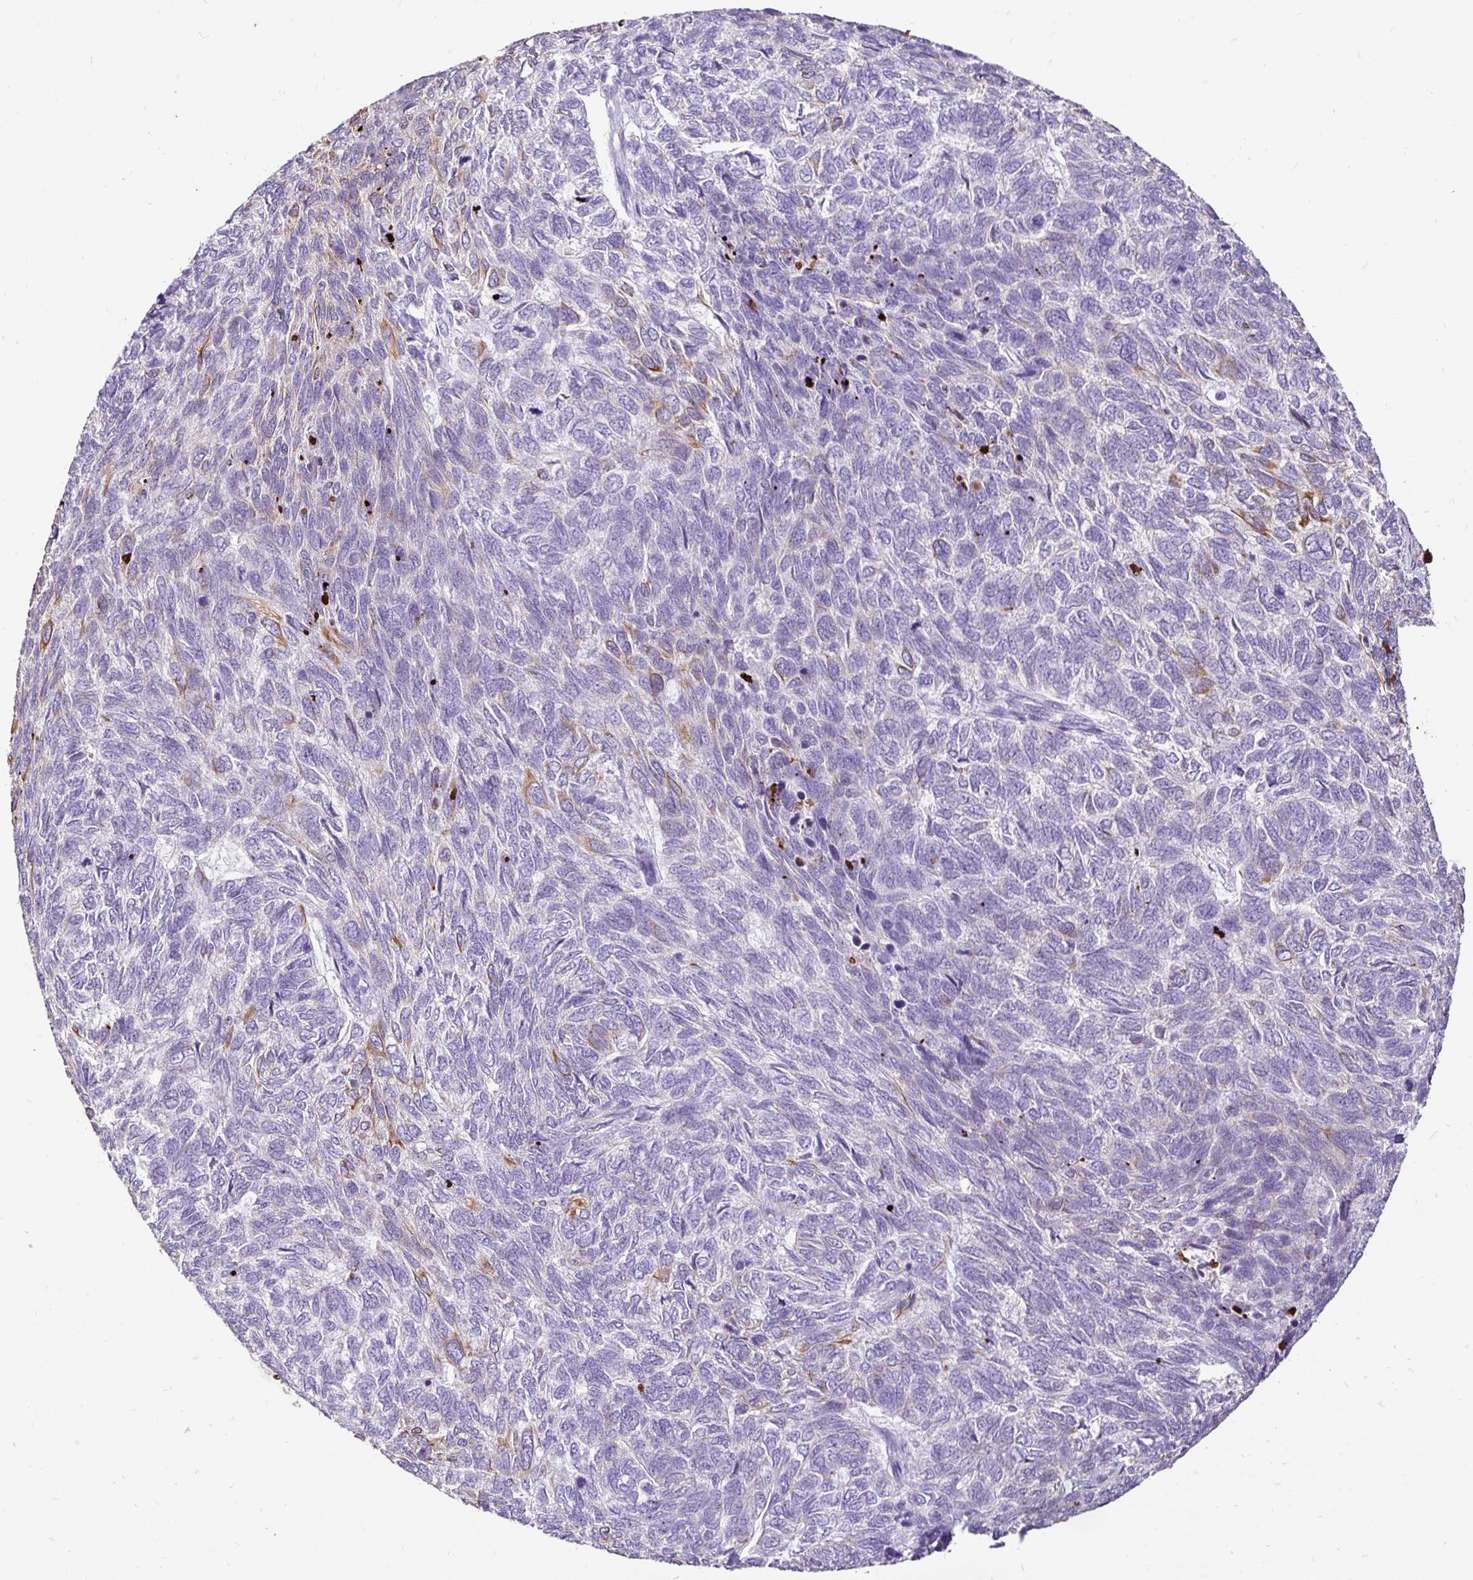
{"staining": {"intensity": "moderate", "quantity": "<25%", "location": "cytoplasmic/membranous"}, "tissue": "skin cancer", "cell_type": "Tumor cells", "image_type": "cancer", "snomed": [{"axis": "morphology", "description": "Basal cell carcinoma"}, {"axis": "topography", "description": "Skin"}], "caption": "Immunohistochemistry micrograph of skin cancer stained for a protein (brown), which demonstrates low levels of moderate cytoplasmic/membranous staining in about <25% of tumor cells.", "gene": "TAF1D", "patient": {"sex": "female", "age": 65}}